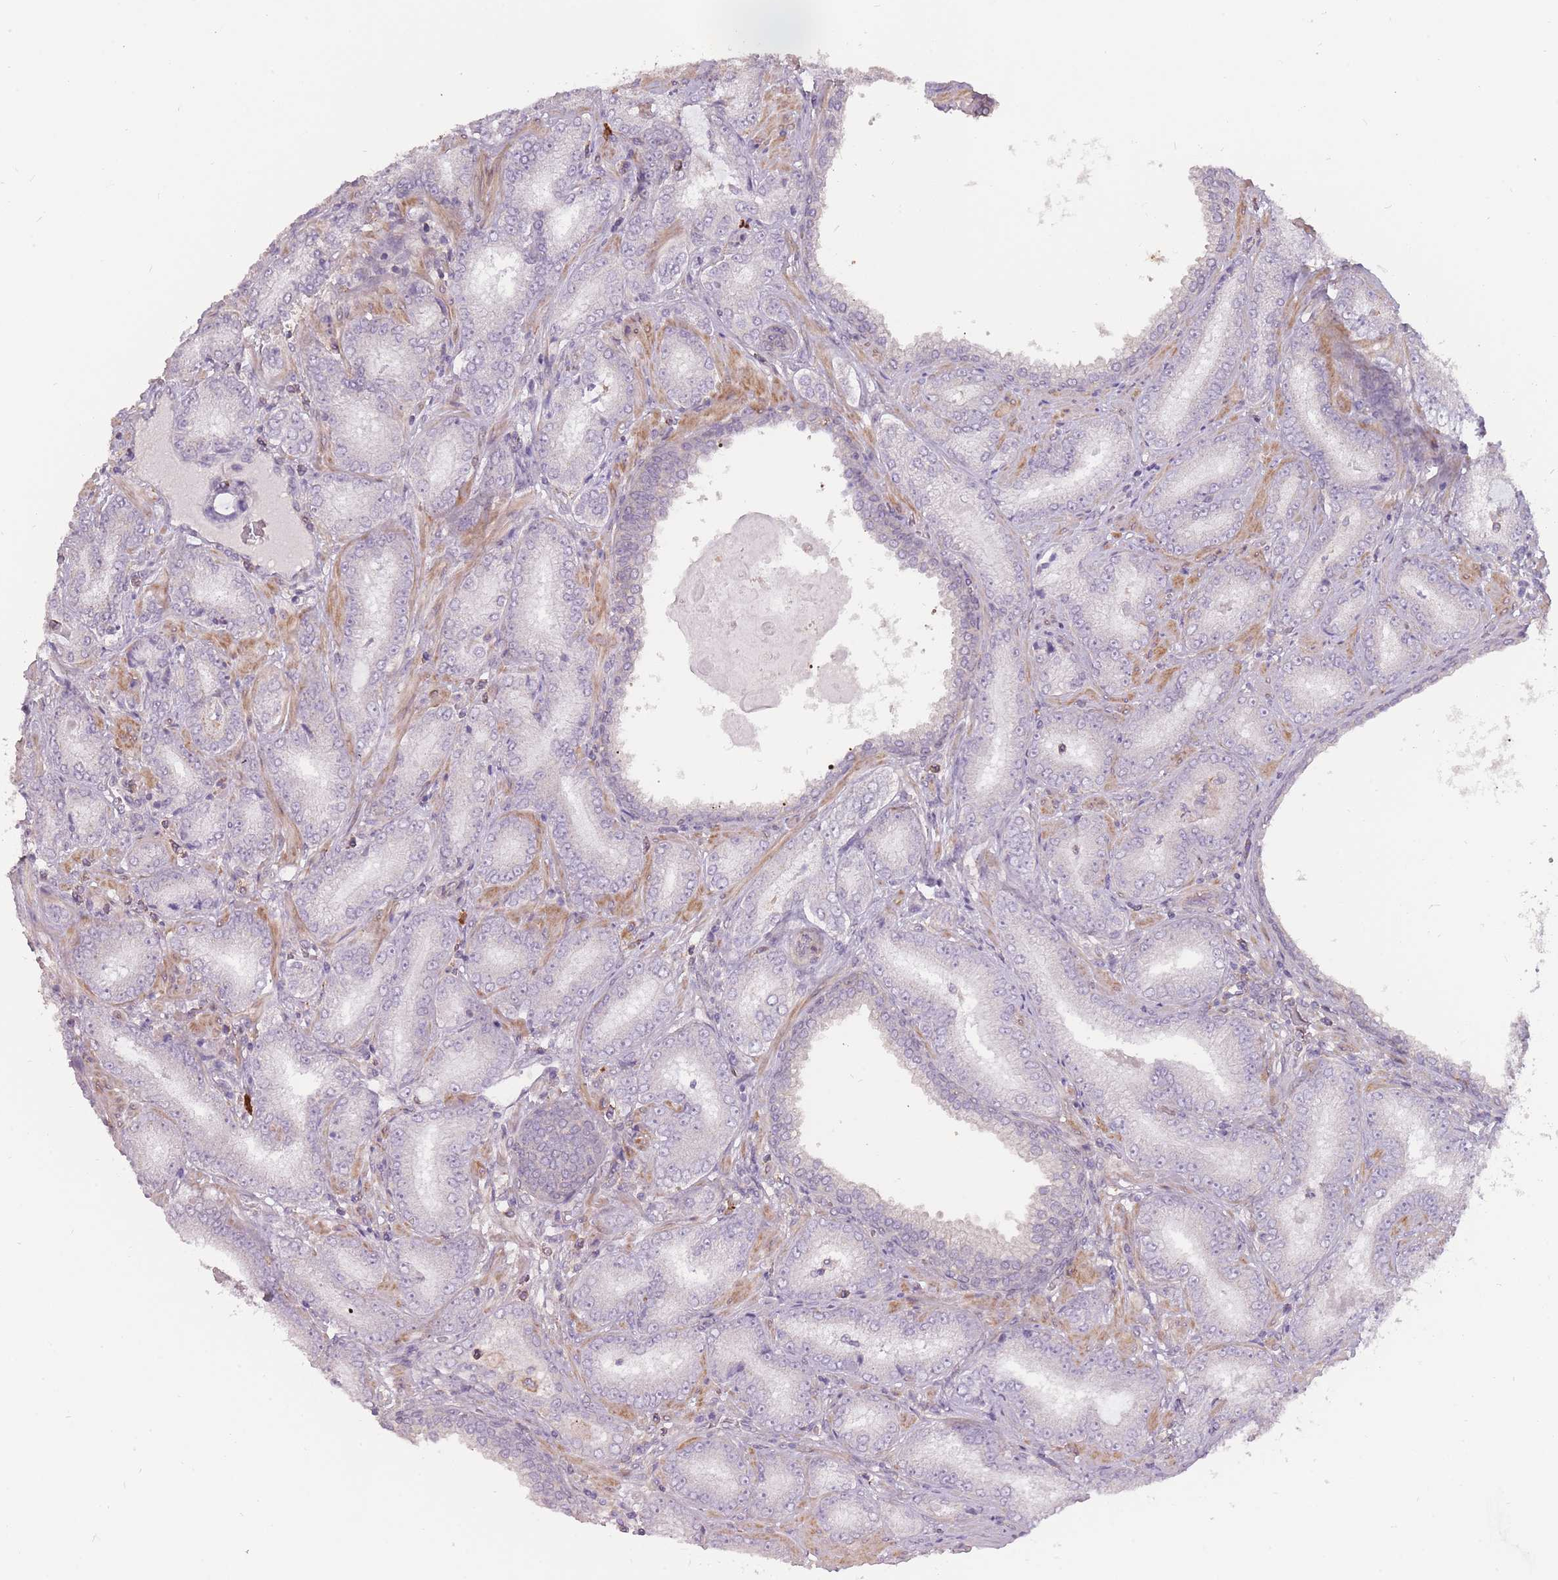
{"staining": {"intensity": "negative", "quantity": "none", "location": "none"}, "tissue": "prostate cancer", "cell_type": "Tumor cells", "image_type": "cancer", "snomed": [{"axis": "morphology", "description": "Adenocarcinoma, High grade"}, {"axis": "topography", "description": "Prostate"}], "caption": "The micrograph shows no significant positivity in tumor cells of prostate cancer (high-grade adenocarcinoma). Brightfield microscopy of immunohistochemistry (IHC) stained with DAB (brown) and hematoxylin (blue), captured at high magnification.", "gene": "TET3", "patient": {"sex": "male", "age": 72}}